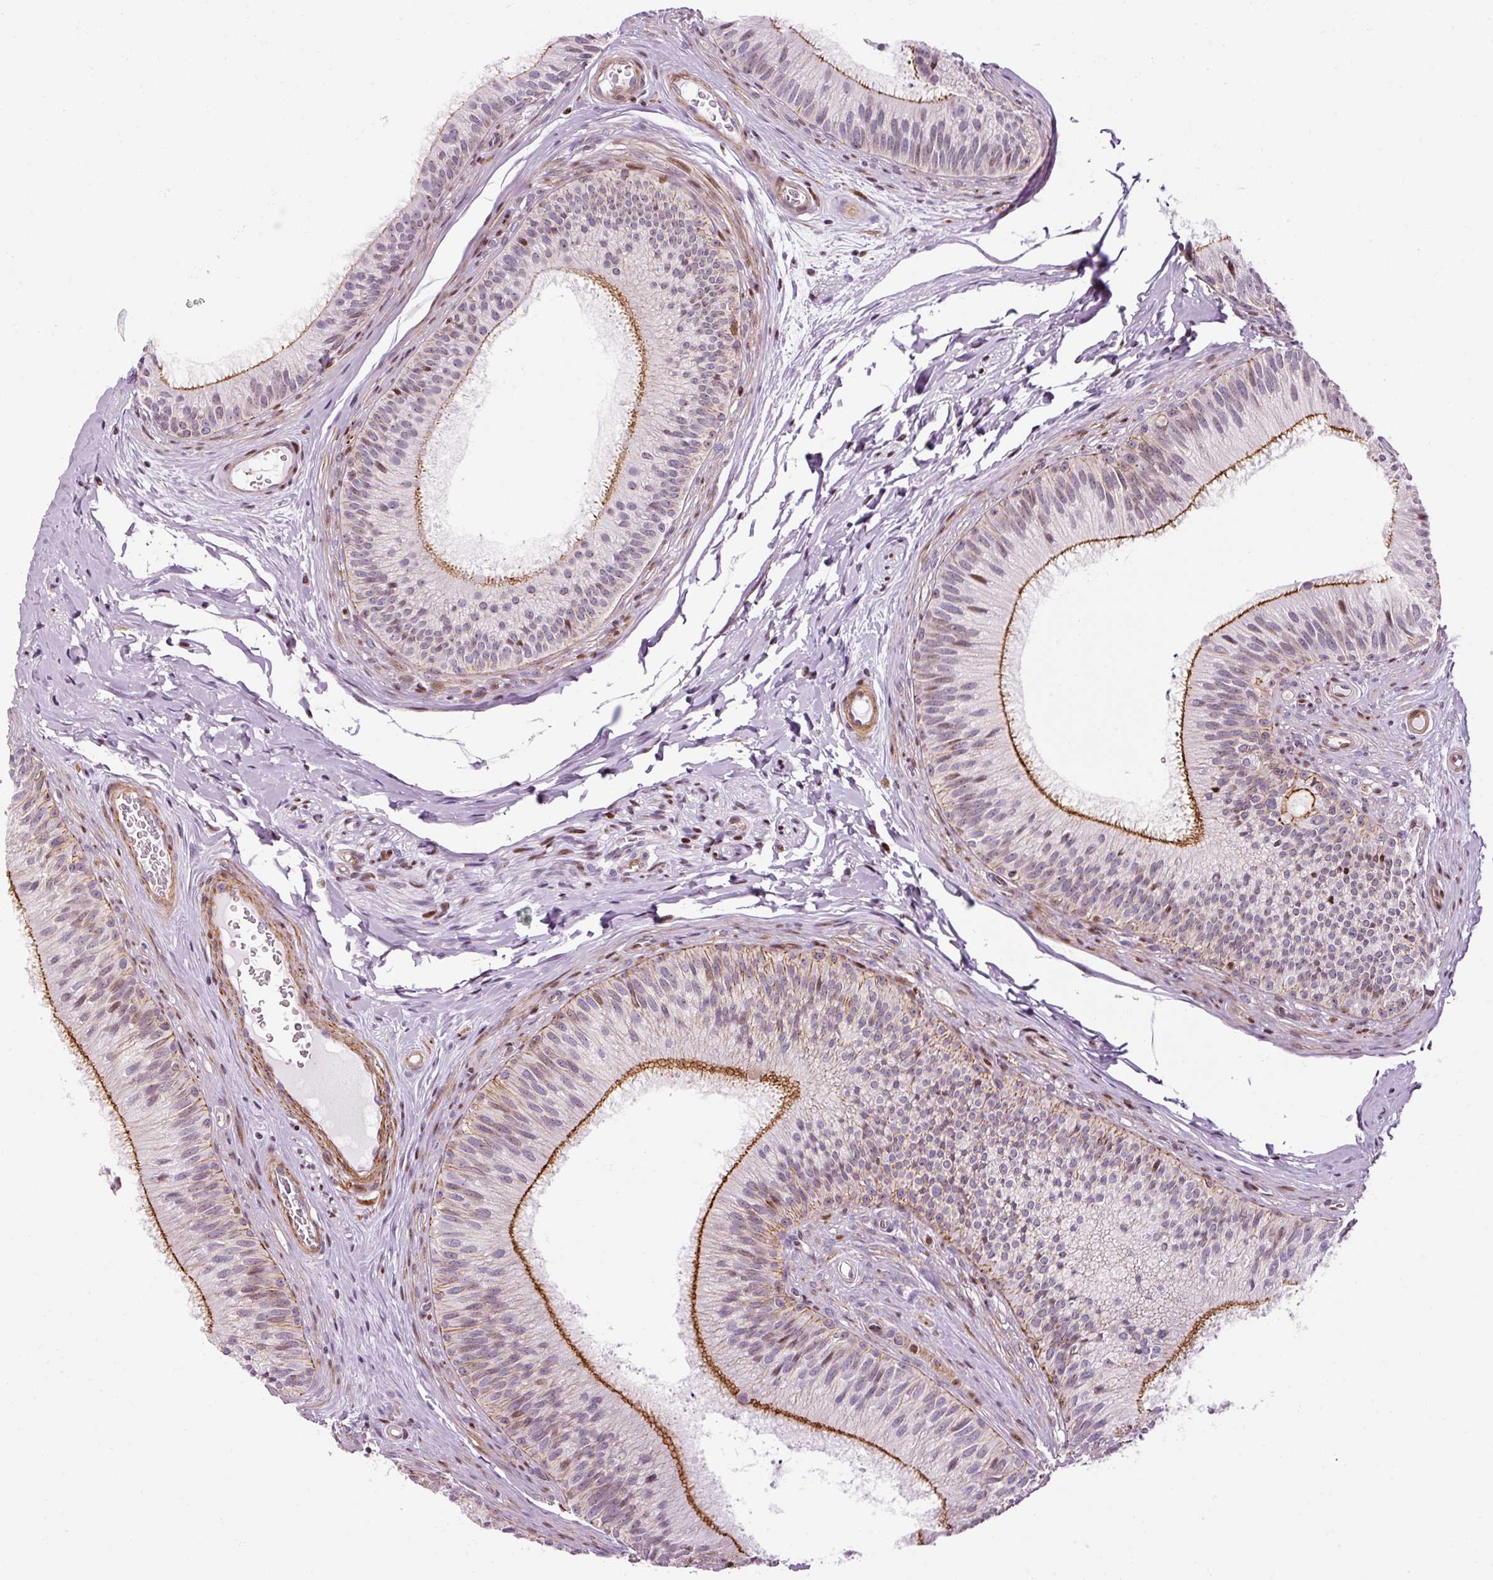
{"staining": {"intensity": "strong", "quantity": "<25%", "location": "cytoplasmic/membranous,nuclear"}, "tissue": "epididymis", "cell_type": "Glandular cells", "image_type": "normal", "snomed": [{"axis": "morphology", "description": "Normal tissue, NOS"}, {"axis": "topography", "description": "Epididymis"}], "caption": "DAB (3,3'-diaminobenzidine) immunohistochemical staining of benign human epididymis exhibits strong cytoplasmic/membranous,nuclear protein staining in about <25% of glandular cells.", "gene": "ANKRD20A1", "patient": {"sex": "male", "age": 24}}